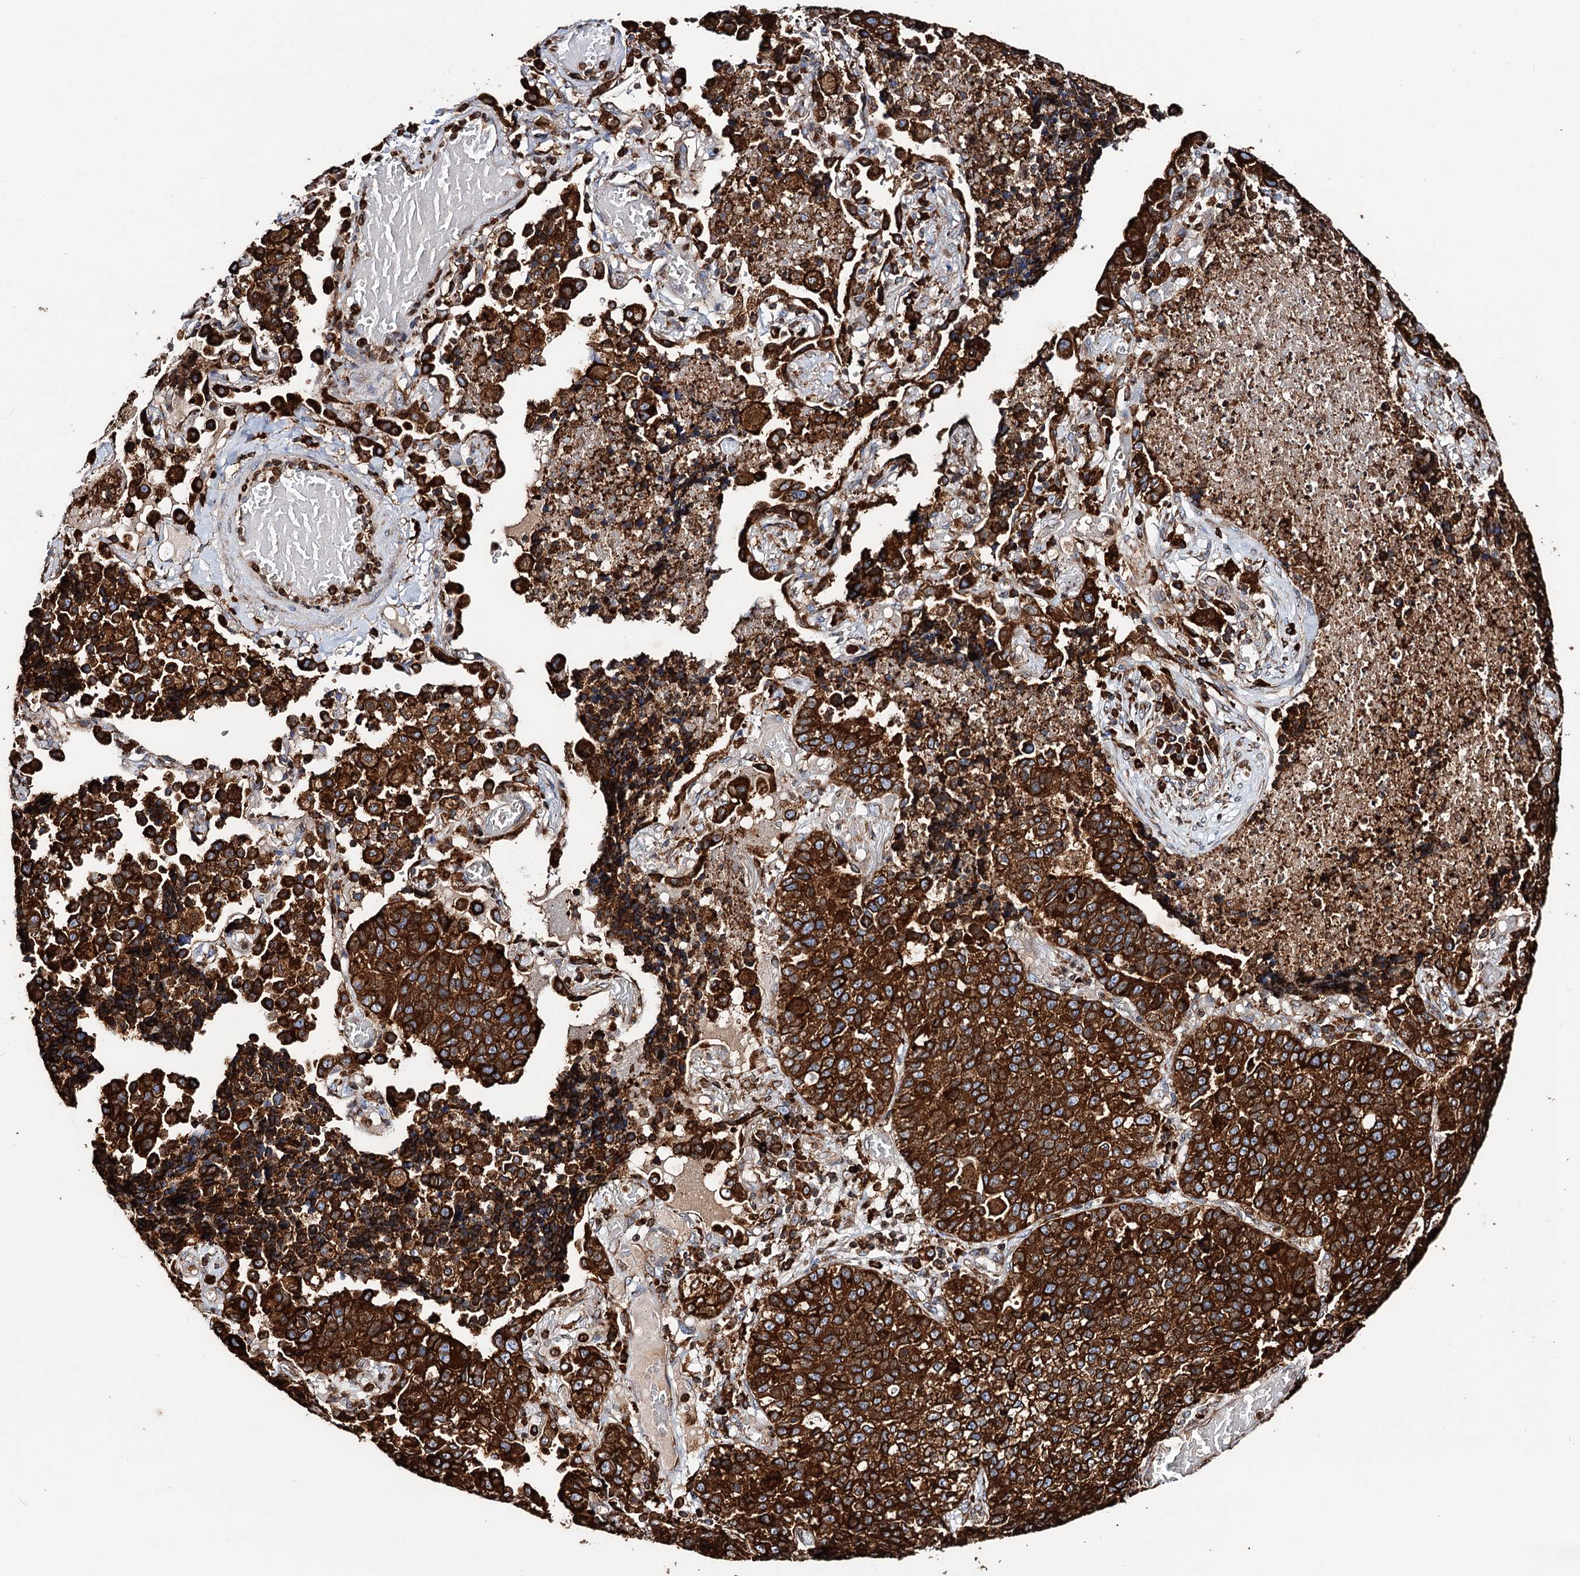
{"staining": {"intensity": "strong", "quantity": ">75%", "location": "cytoplasmic/membranous"}, "tissue": "lung cancer", "cell_type": "Tumor cells", "image_type": "cancer", "snomed": [{"axis": "morphology", "description": "Adenocarcinoma, NOS"}, {"axis": "topography", "description": "Lung"}], "caption": "Lung cancer (adenocarcinoma) was stained to show a protein in brown. There is high levels of strong cytoplasmic/membranous expression in approximately >75% of tumor cells.", "gene": "ERP29", "patient": {"sex": "male", "age": 49}}